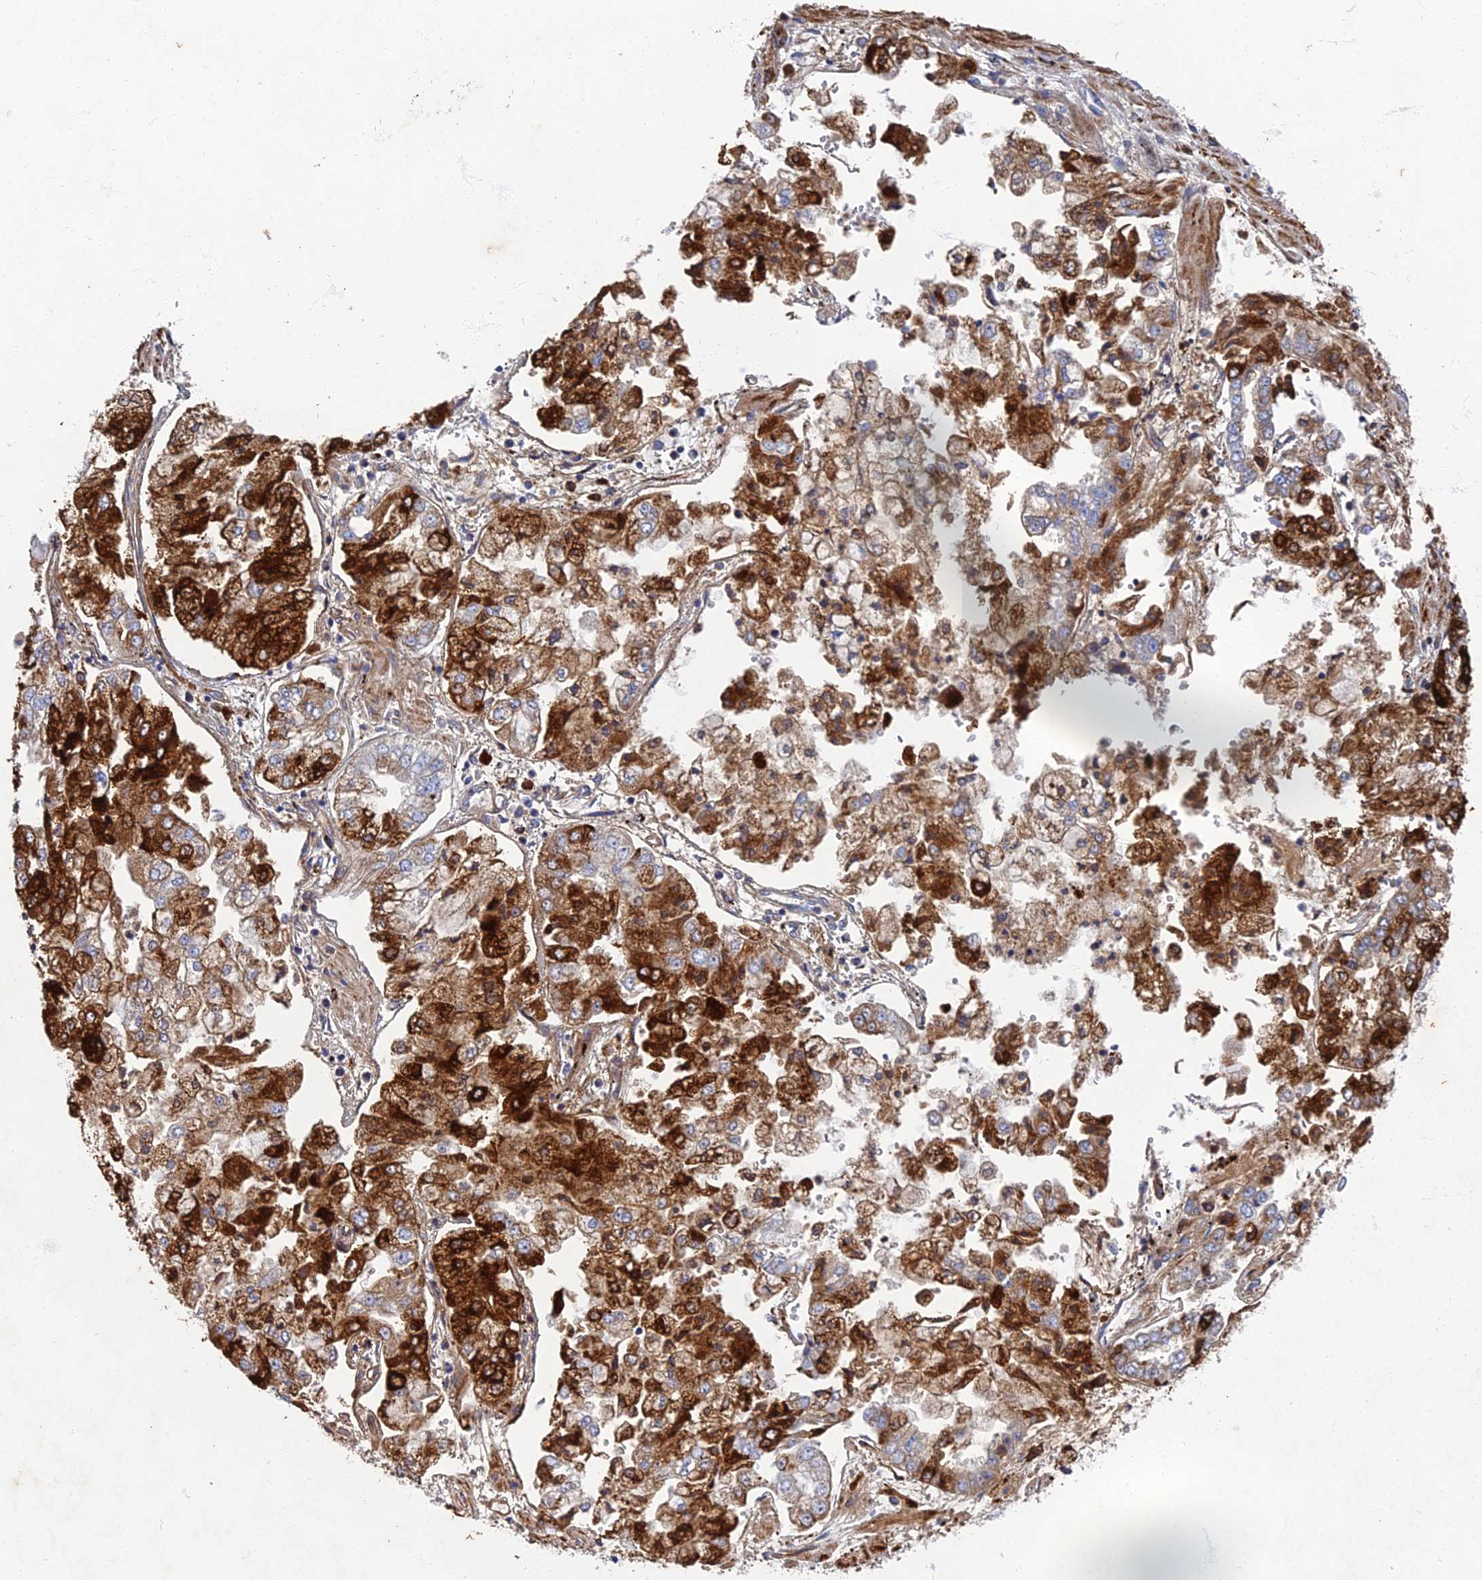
{"staining": {"intensity": "strong", "quantity": "25%-75%", "location": "cytoplasmic/membranous"}, "tissue": "stomach cancer", "cell_type": "Tumor cells", "image_type": "cancer", "snomed": [{"axis": "morphology", "description": "Adenocarcinoma, NOS"}, {"axis": "topography", "description": "Stomach"}], "caption": "Stomach cancer stained with a protein marker demonstrates strong staining in tumor cells.", "gene": "RNASEK", "patient": {"sex": "male", "age": 76}}